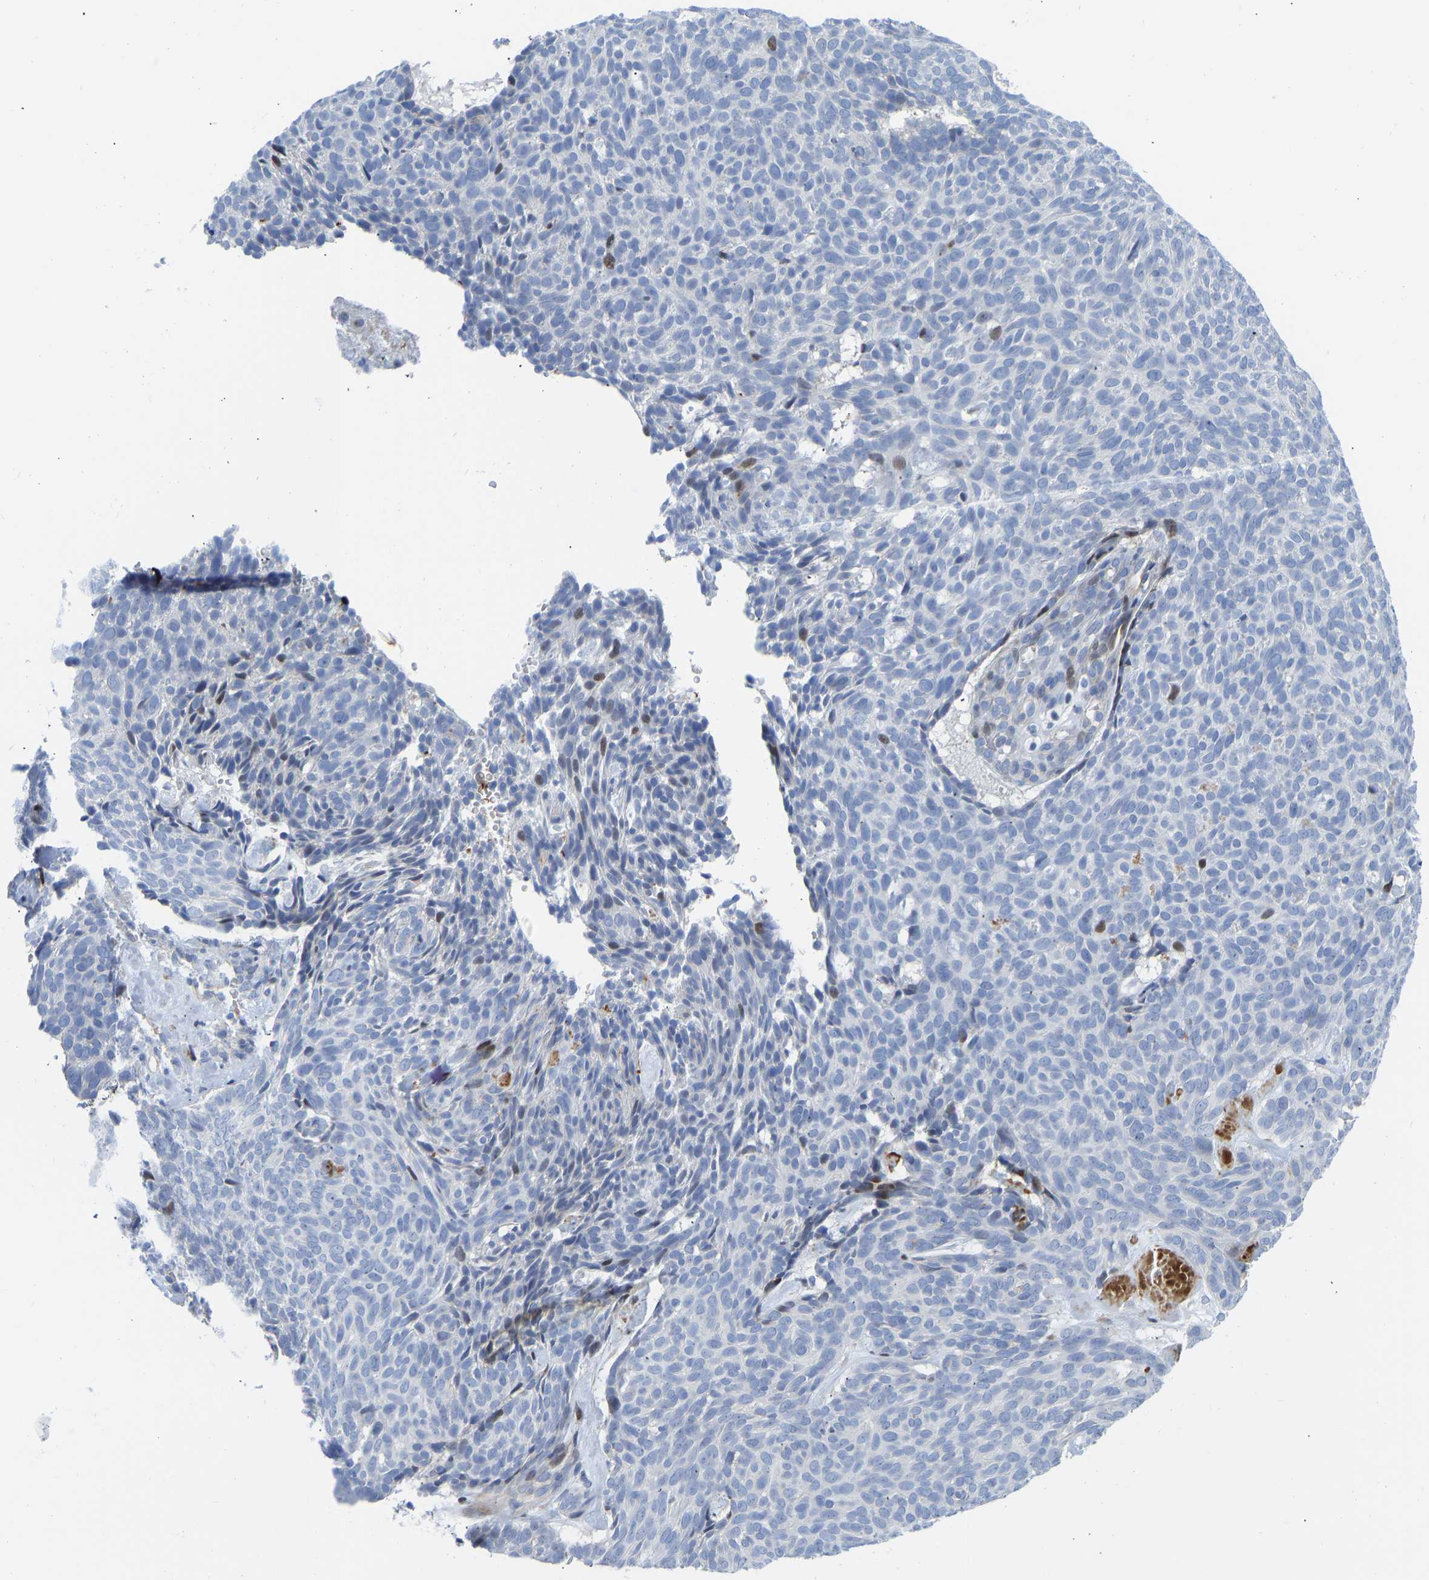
{"staining": {"intensity": "negative", "quantity": "none", "location": "none"}, "tissue": "skin cancer", "cell_type": "Tumor cells", "image_type": "cancer", "snomed": [{"axis": "morphology", "description": "Basal cell carcinoma"}, {"axis": "topography", "description": "Skin"}], "caption": "DAB immunohistochemical staining of human skin basal cell carcinoma exhibits no significant positivity in tumor cells.", "gene": "HDAC5", "patient": {"sex": "male", "age": 61}}